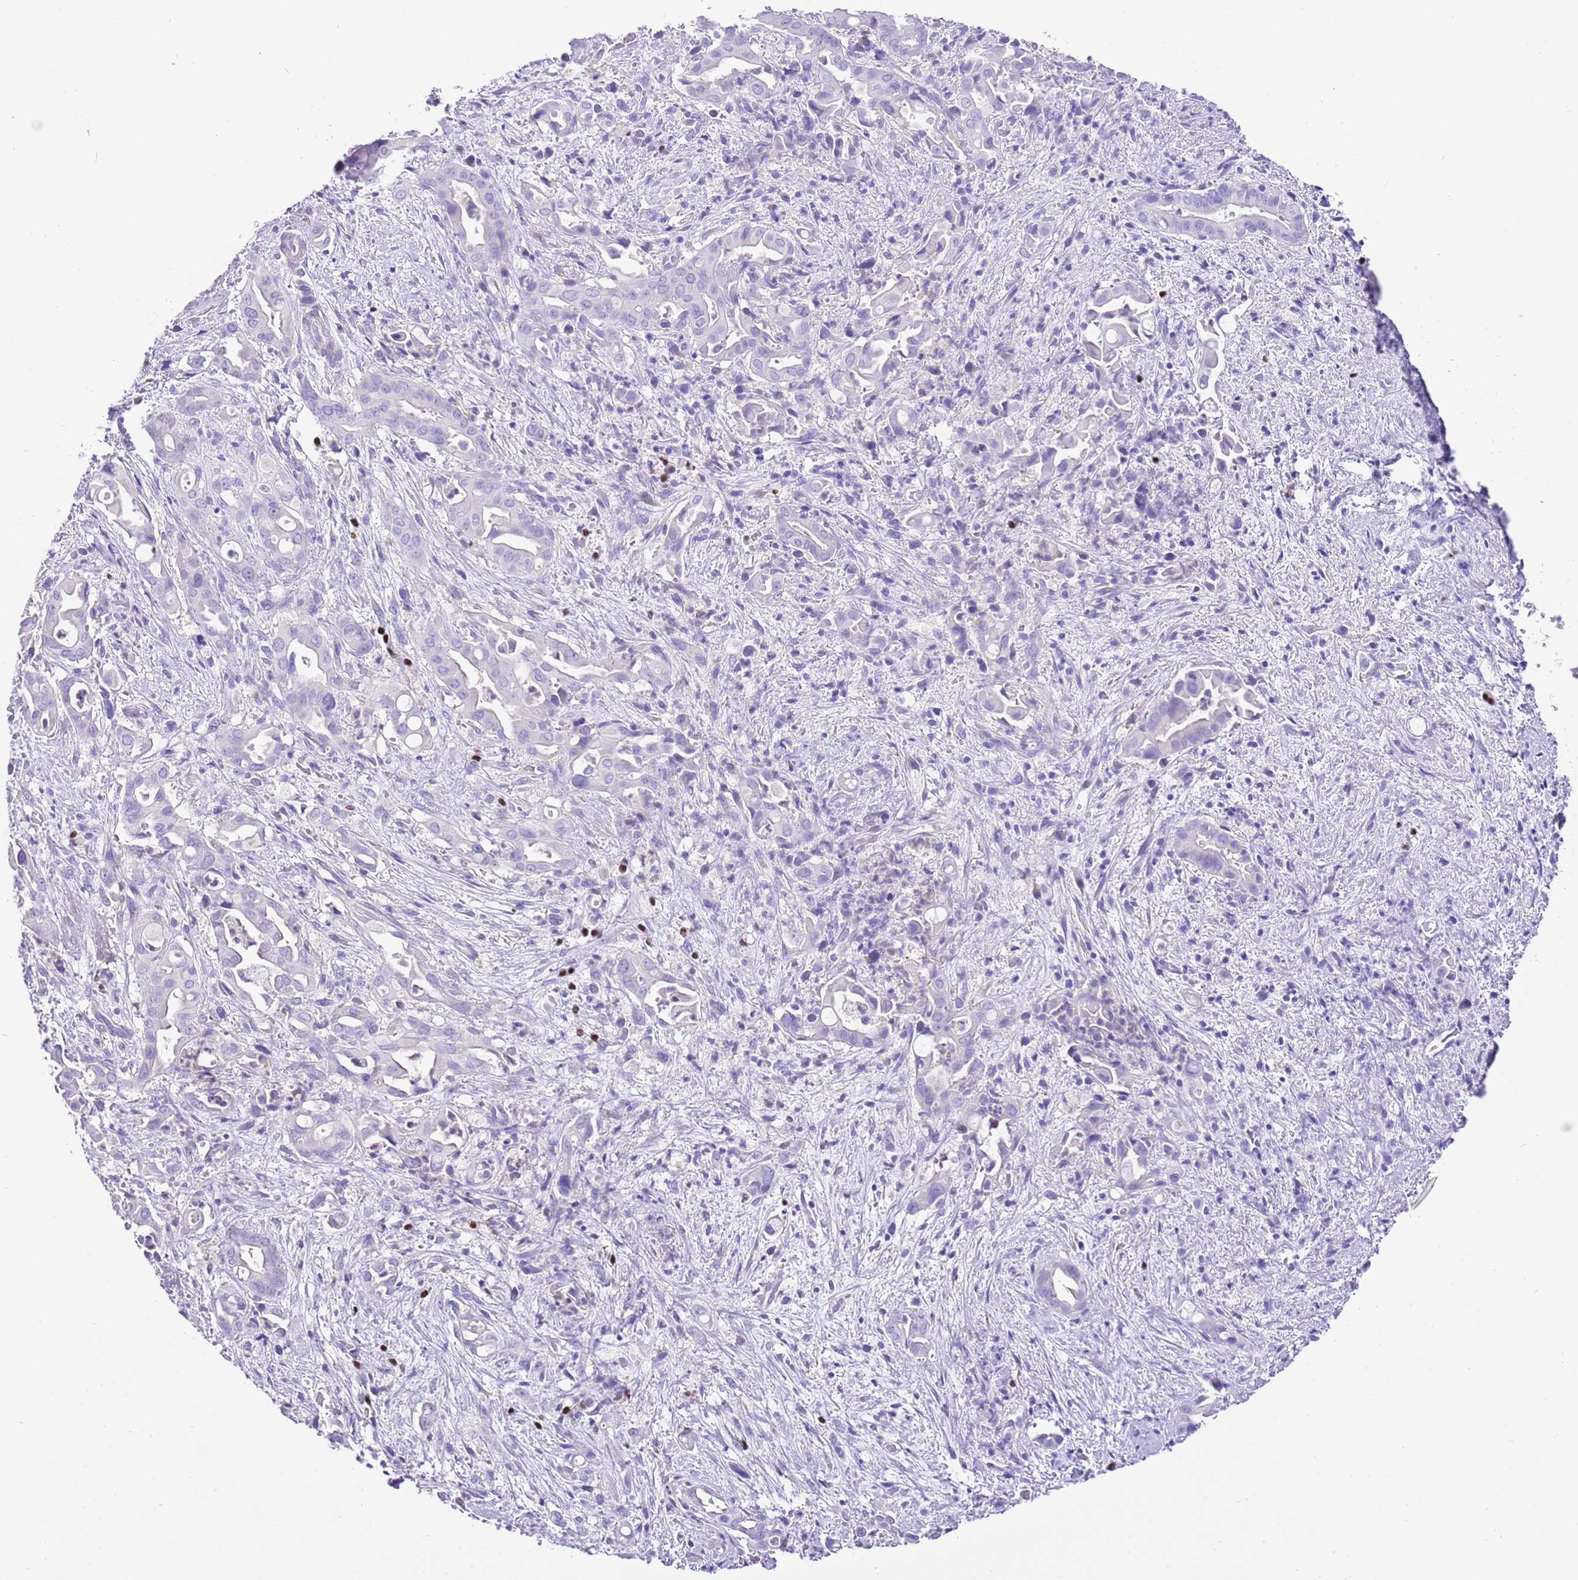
{"staining": {"intensity": "negative", "quantity": "none", "location": "none"}, "tissue": "liver cancer", "cell_type": "Tumor cells", "image_type": "cancer", "snomed": [{"axis": "morphology", "description": "Cholangiocarcinoma"}, {"axis": "topography", "description": "Liver"}], "caption": "Tumor cells are negative for protein expression in human liver cholangiocarcinoma. Brightfield microscopy of immunohistochemistry (IHC) stained with DAB (3,3'-diaminobenzidine) (brown) and hematoxylin (blue), captured at high magnification.", "gene": "BHLHA15", "patient": {"sex": "female", "age": 68}}